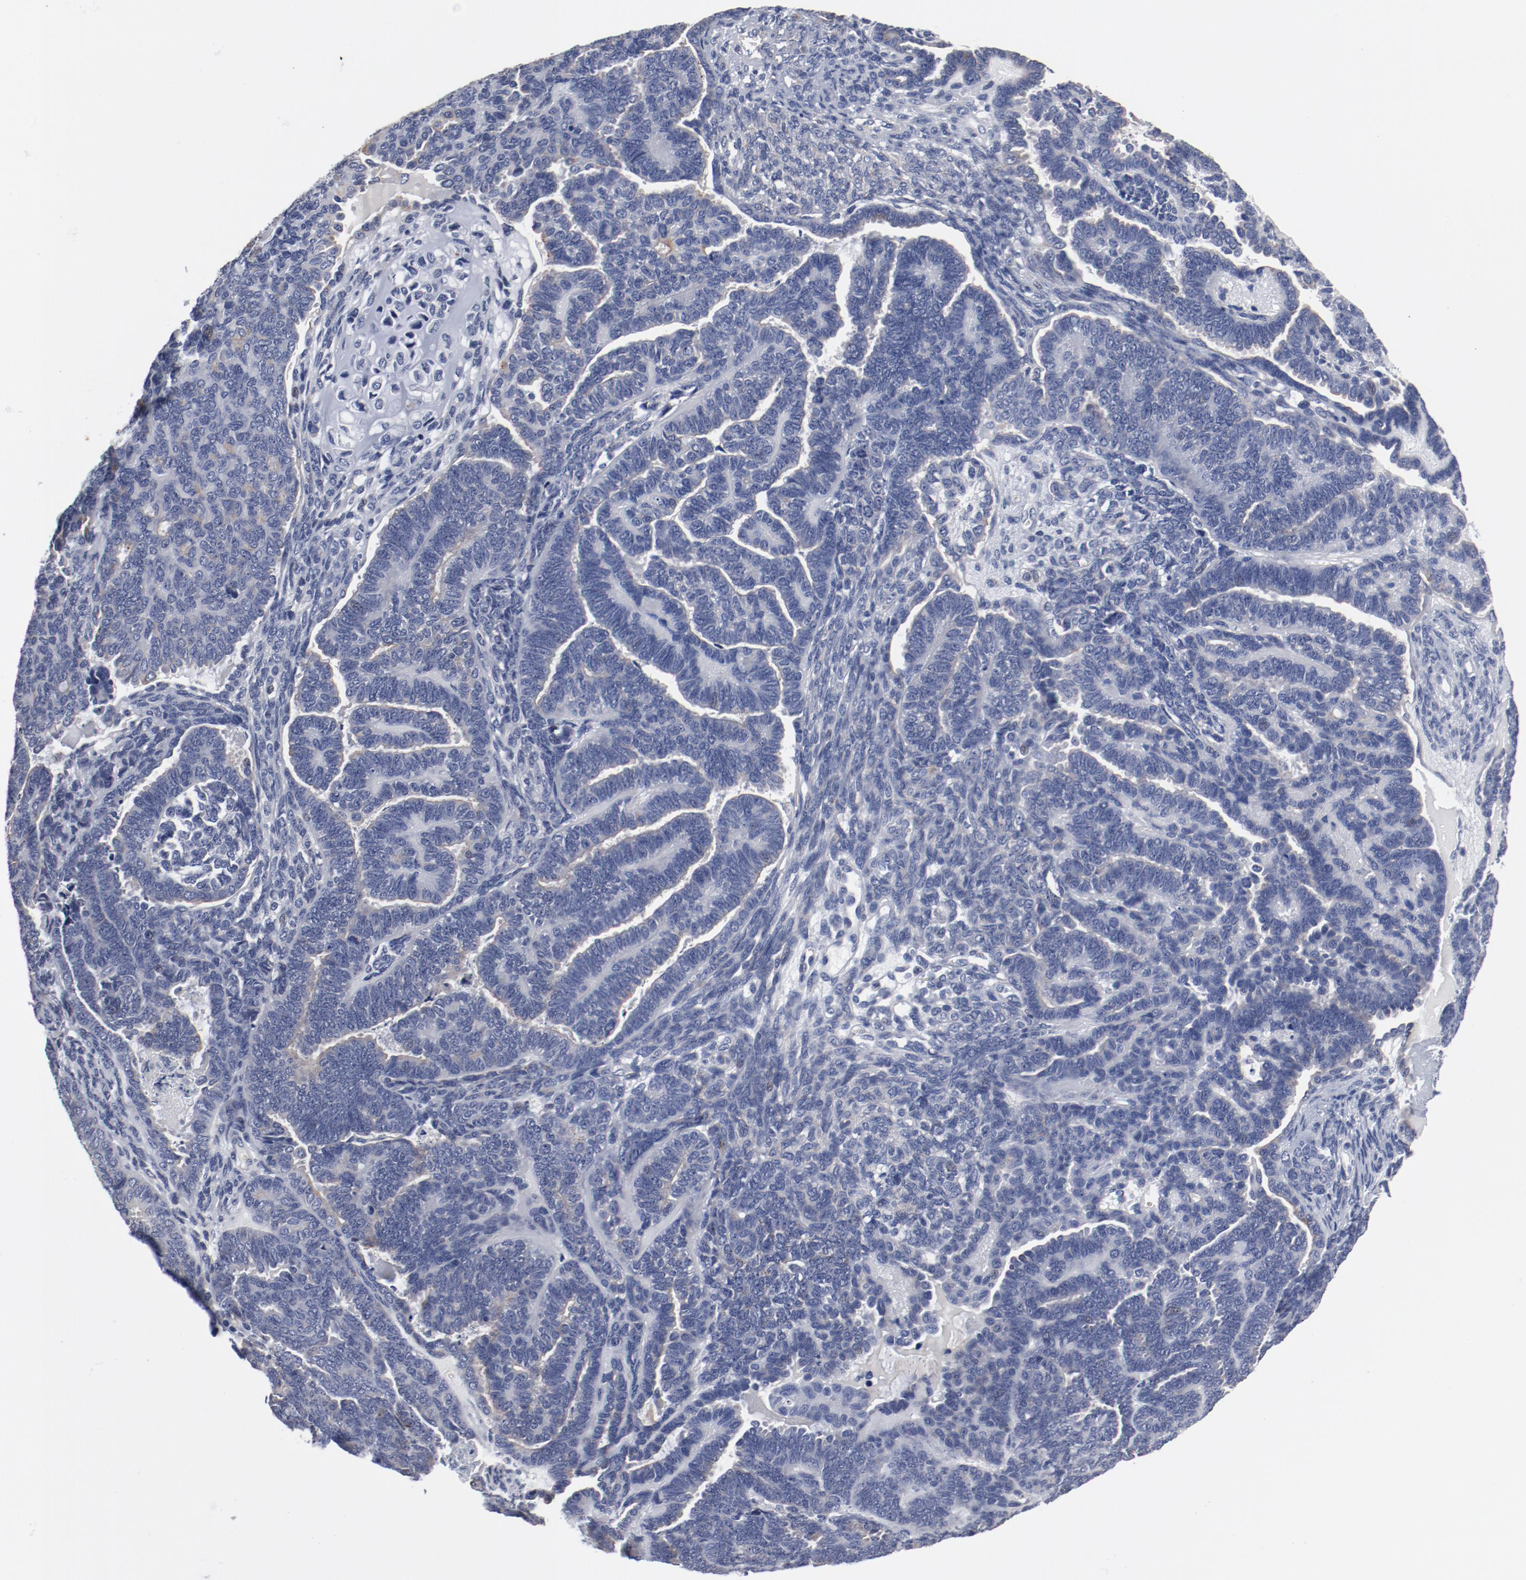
{"staining": {"intensity": "negative", "quantity": "none", "location": "none"}, "tissue": "endometrial cancer", "cell_type": "Tumor cells", "image_type": "cancer", "snomed": [{"axis": "morphology", "description": "Neoplasm, malignant, NOS"}, {"axis": "topography", "description": "Endometrium"}], "caption": "High magnification brightfield microscopy of endometrial malignant neoplasm stained with DAB (3,3'-diaminobenzidine) (brown) and counterstained with hematoxylin (blue): tumor cells show no significant expression.", "gene": "GPR143", "patient": {"sex": "female", "age": 74}}